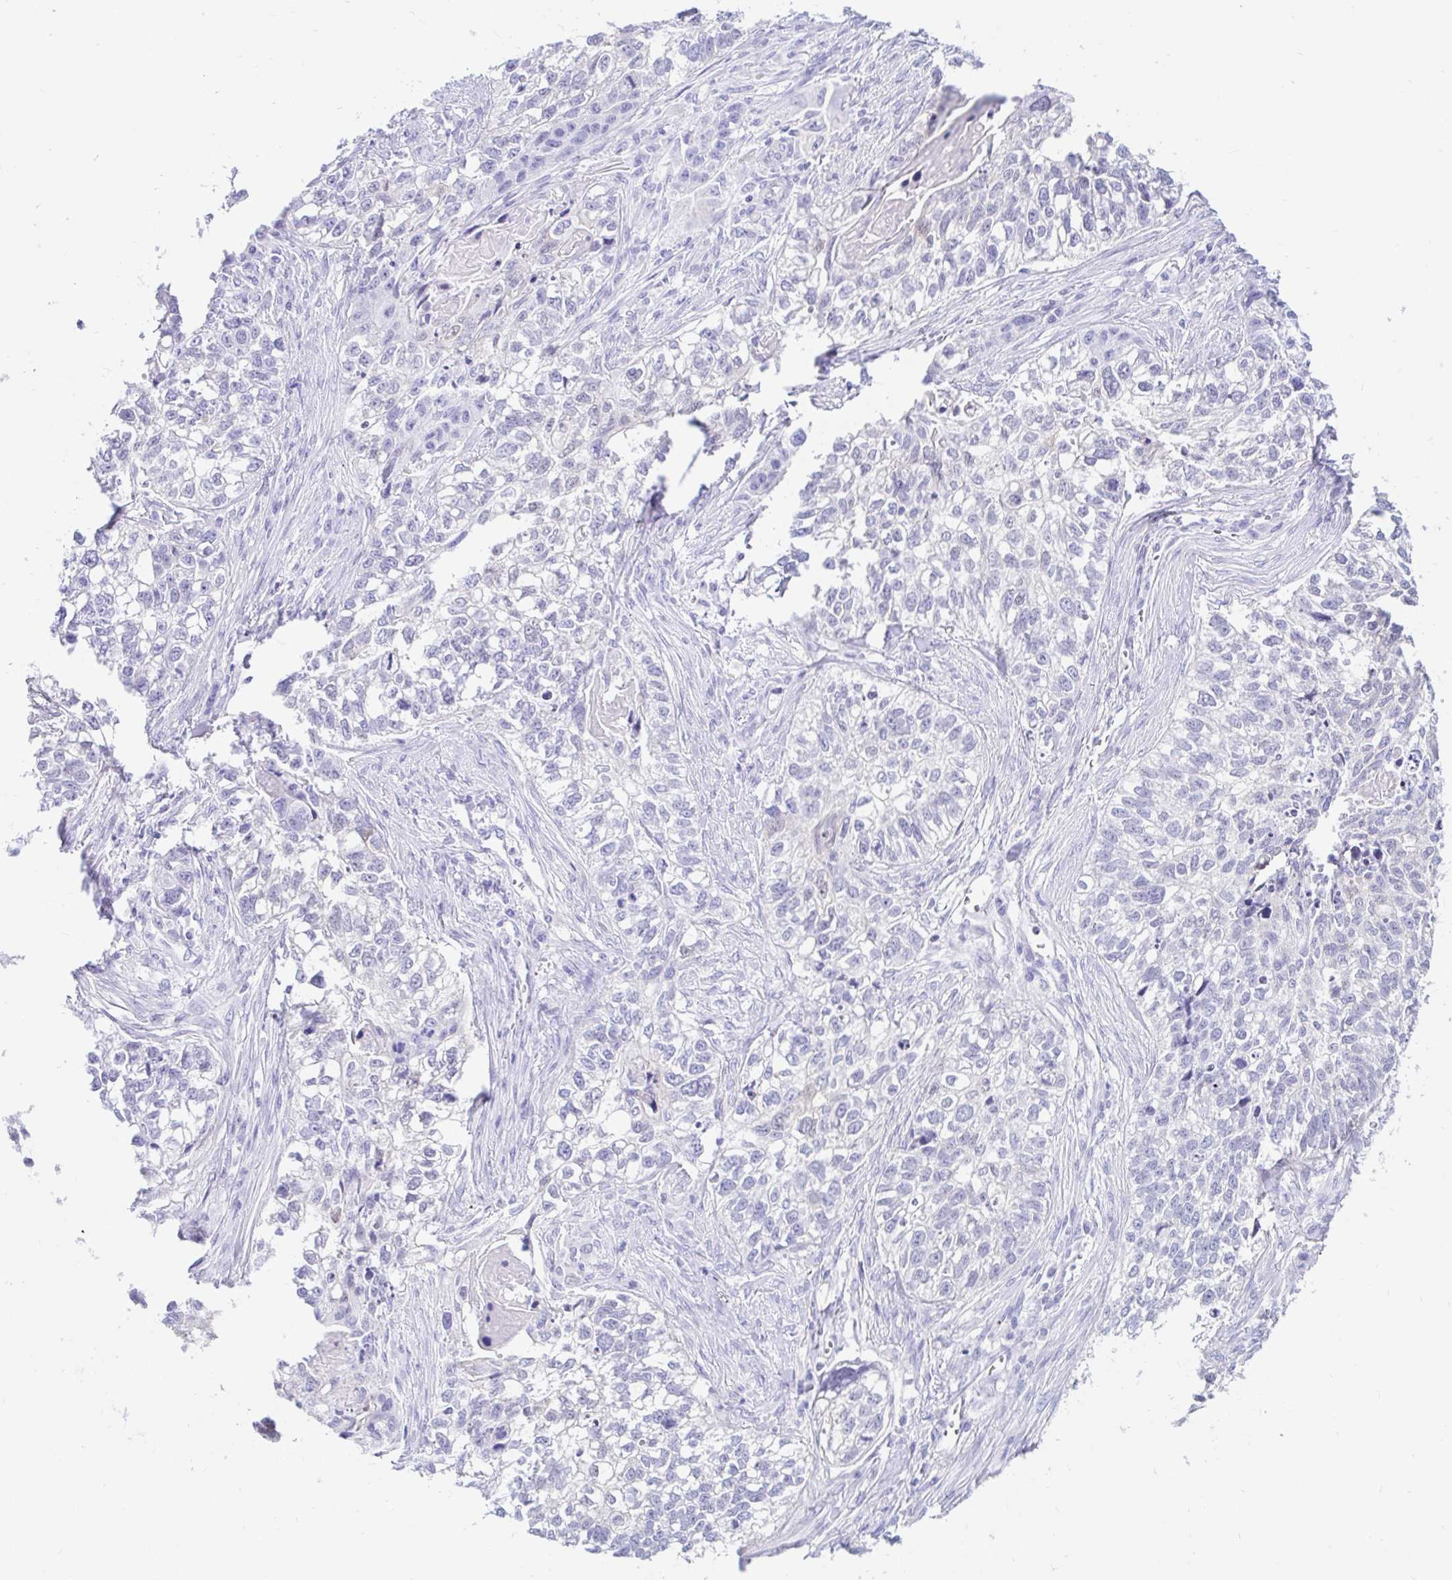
{"staining": {"intensity": "negative", "quantity": "none", "location": "none"}, "tissue": "lung cancer", "cell_type": "Tumor cells", "image_type": "cancer", "snomed": [{"axis": "morphology", "description": "Squamous cell carcinoma, NOS"}, {"axis": "topography", "description": "Lung"}], "caption": "DAB (3,3'-diaminobenzidine) immunohistochemical staining of squamous cell carcinoma (lung) exhibits no significant staining in tumor cells. (DAB immunohistochemistry (IHC), high magnification).", "gene": "PPP1R1B", "patient": {"sex": "male", "age": 74}}